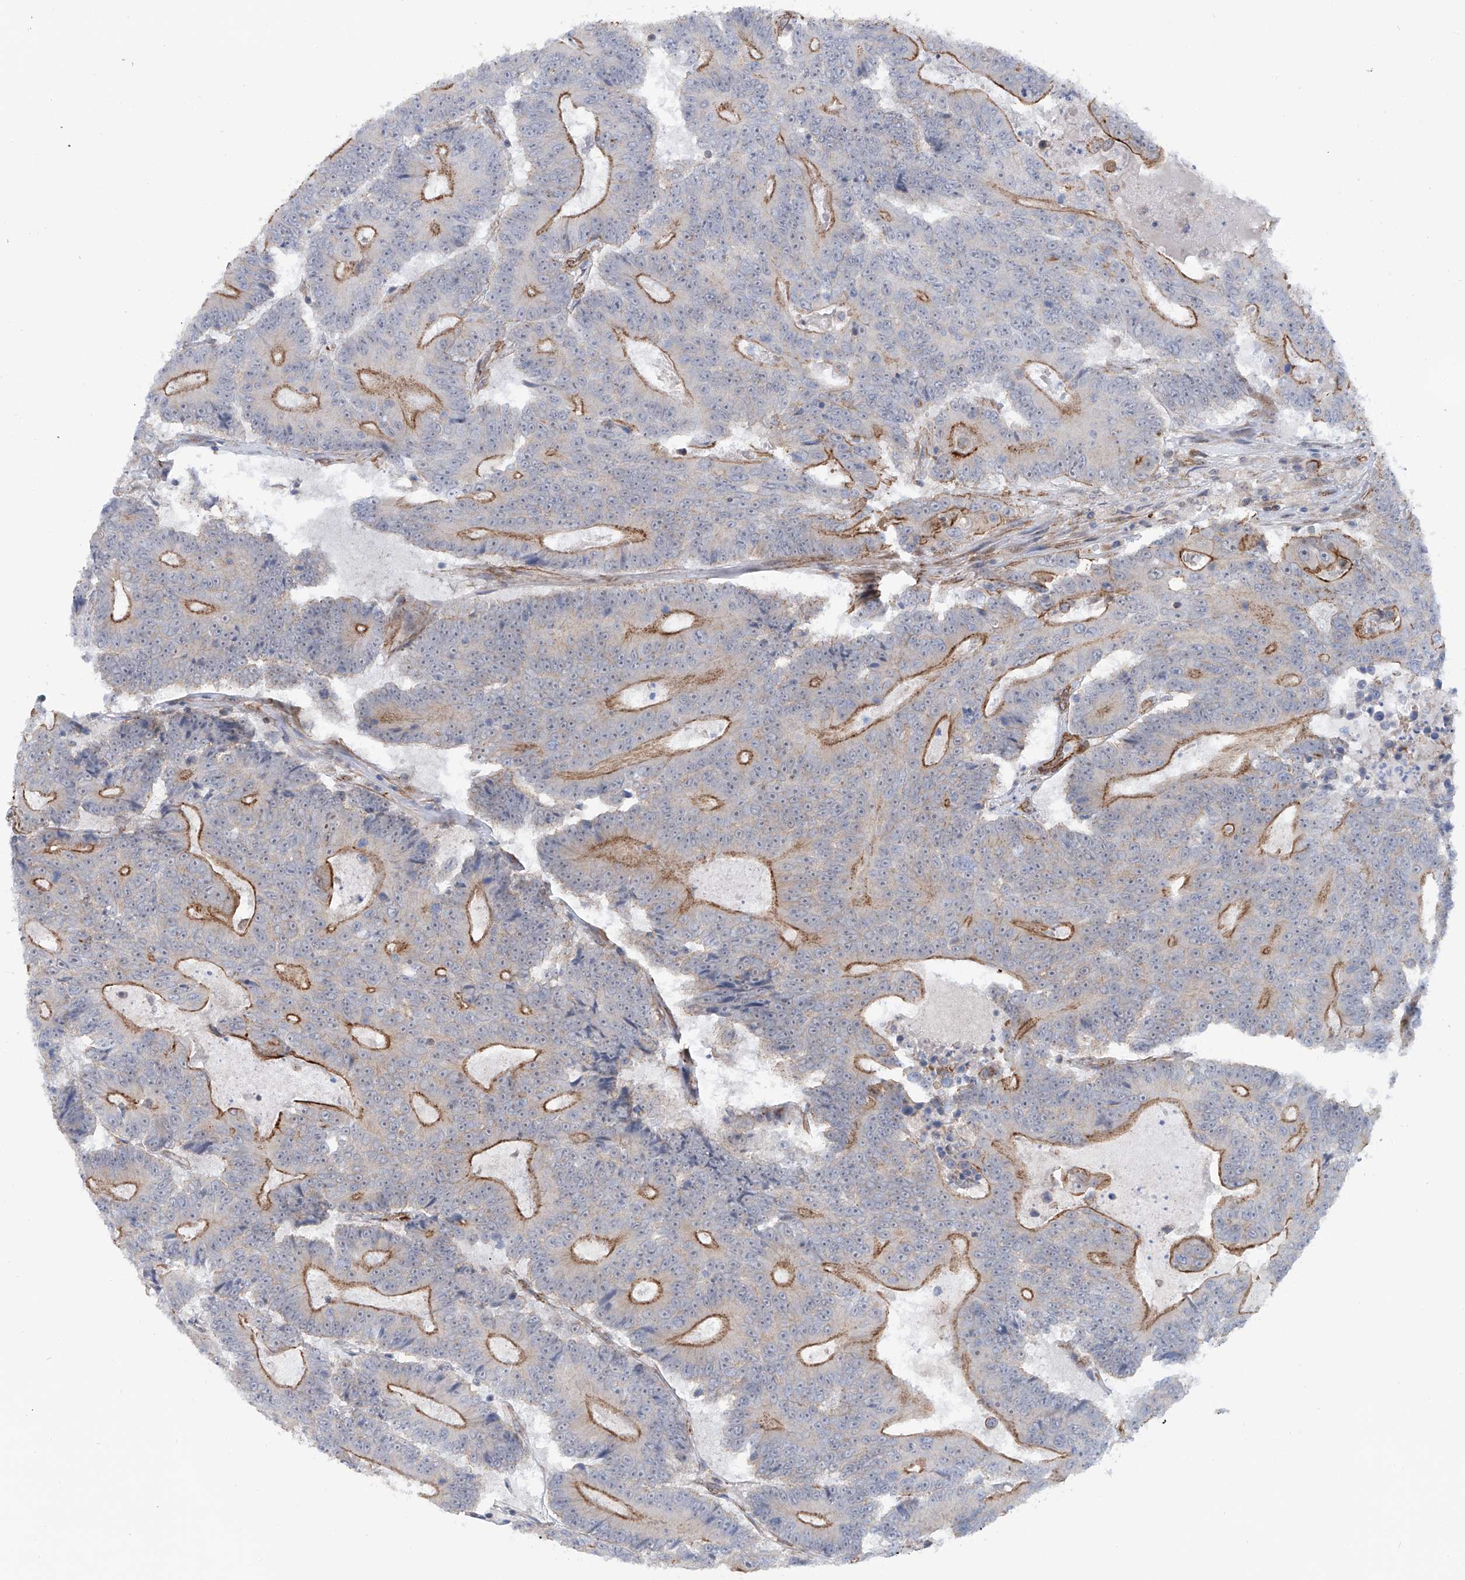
{"staining": {"intensity": "moderate", "quantity": "25%-75%", "location": "cytoplasmic/membranous"}, "tissue": "colorectal cancer", "cell_type": "Tumor cells", "image_type": "cancer", "snomed": [{"axis": "morphology", "description": "Adenocarcinoma, NOS"}, {"axis": "topography", "description": "Colon"}], "caption": "Colorectal adenocarcinoma stained with a protein marker displays moderate staining in tumor cells.", "gene": "ZNF490", "patient": {"sex": "male", "age": 83}}